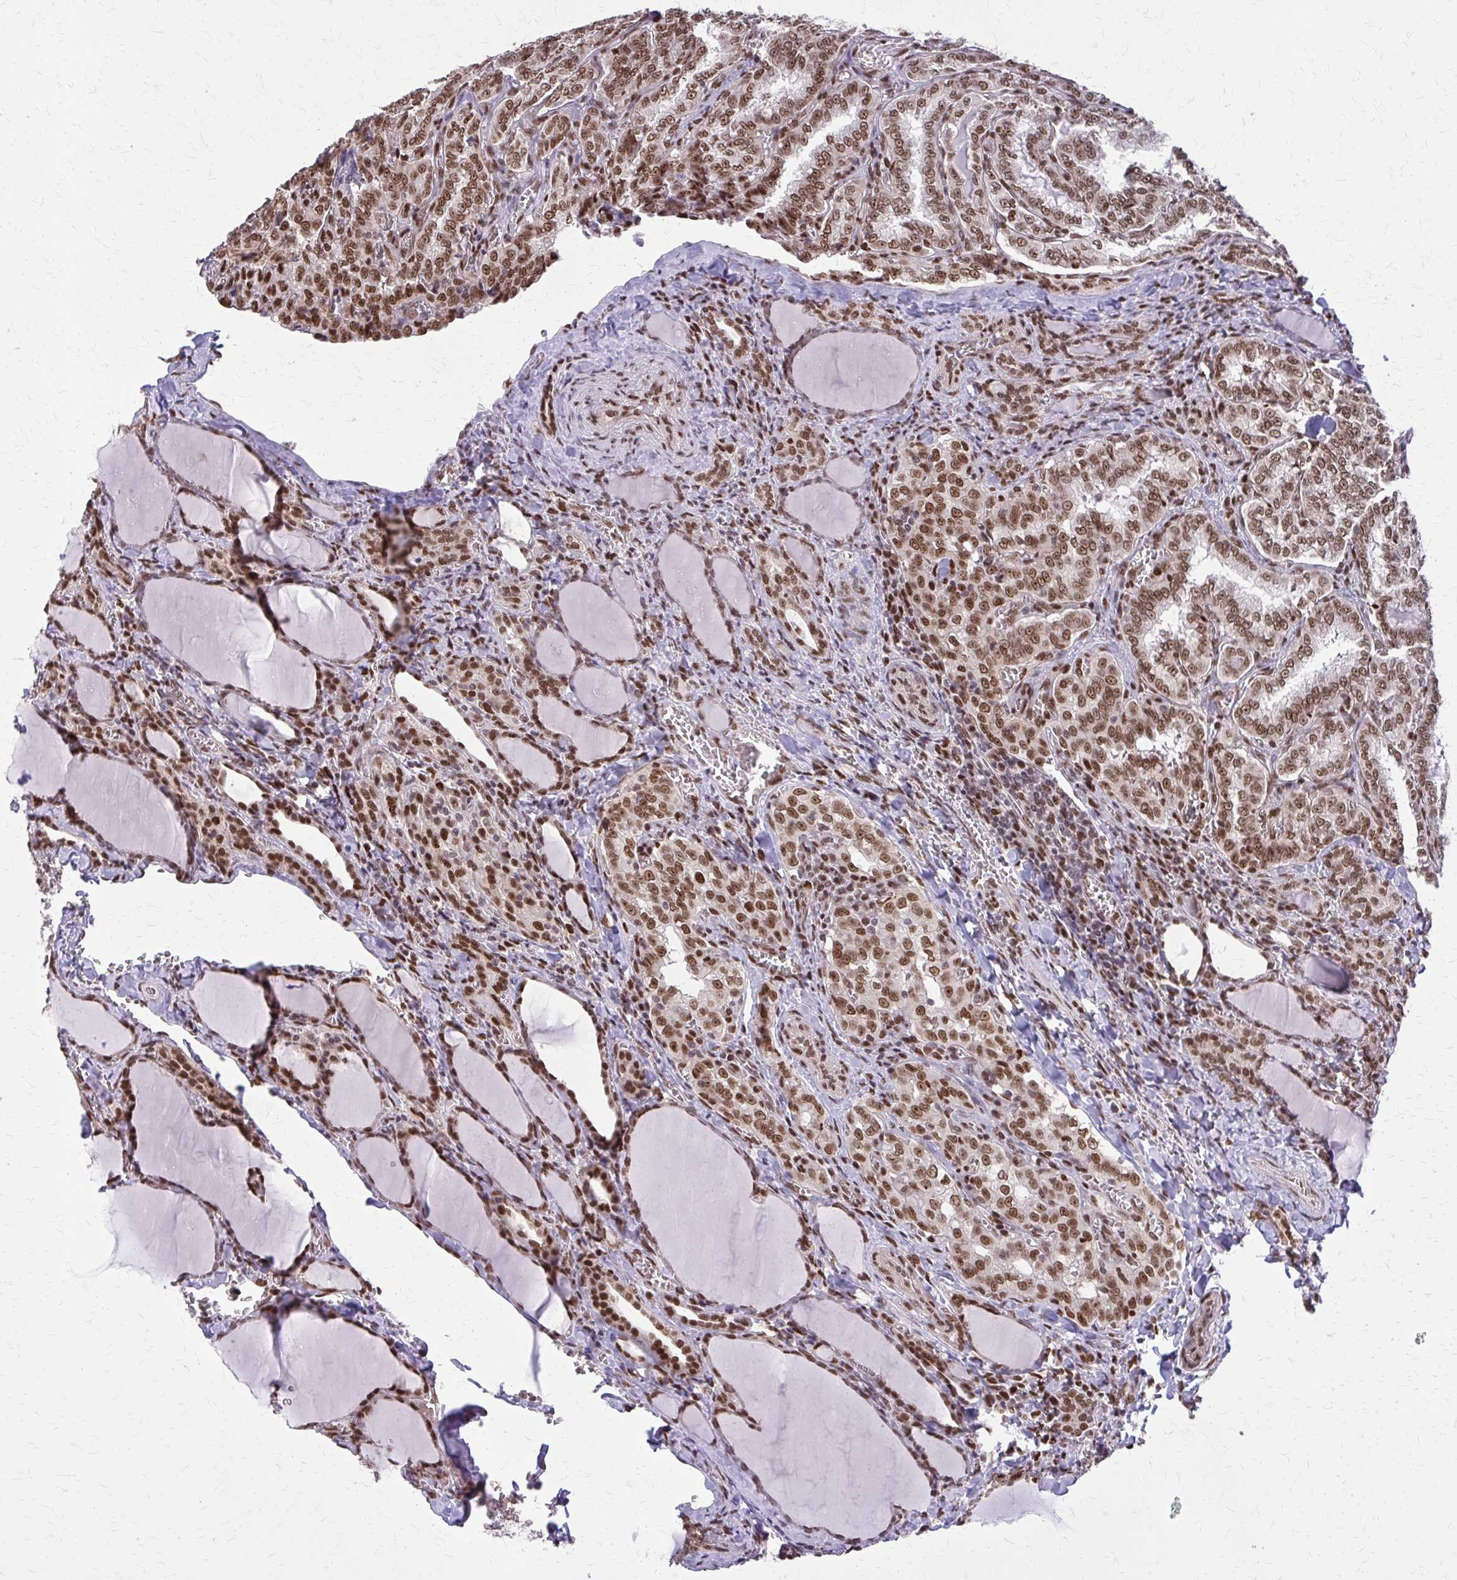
{"staining": {"intensity": "moderate", "quantity": ">75%", "location": "nuclear"}, "tissue": "thyroid cancer", "cell_type": "Tumor cells", "image_type": "cancer", "snomed": [{"axis": "morphology", "description": "Papillary adenocarcinoma, NOS"}, {"axis": "topography", "description": "Thyroid gland"}], "caption": "This is an image of immunohistochemistry (IHC) staining of thyroid cancer (papillary adenocarcinoma), which shows moderate staining in the nuclear of tumor cells.", "gene": "TTF1", "patient": {"sex": "female", "age": 30}}